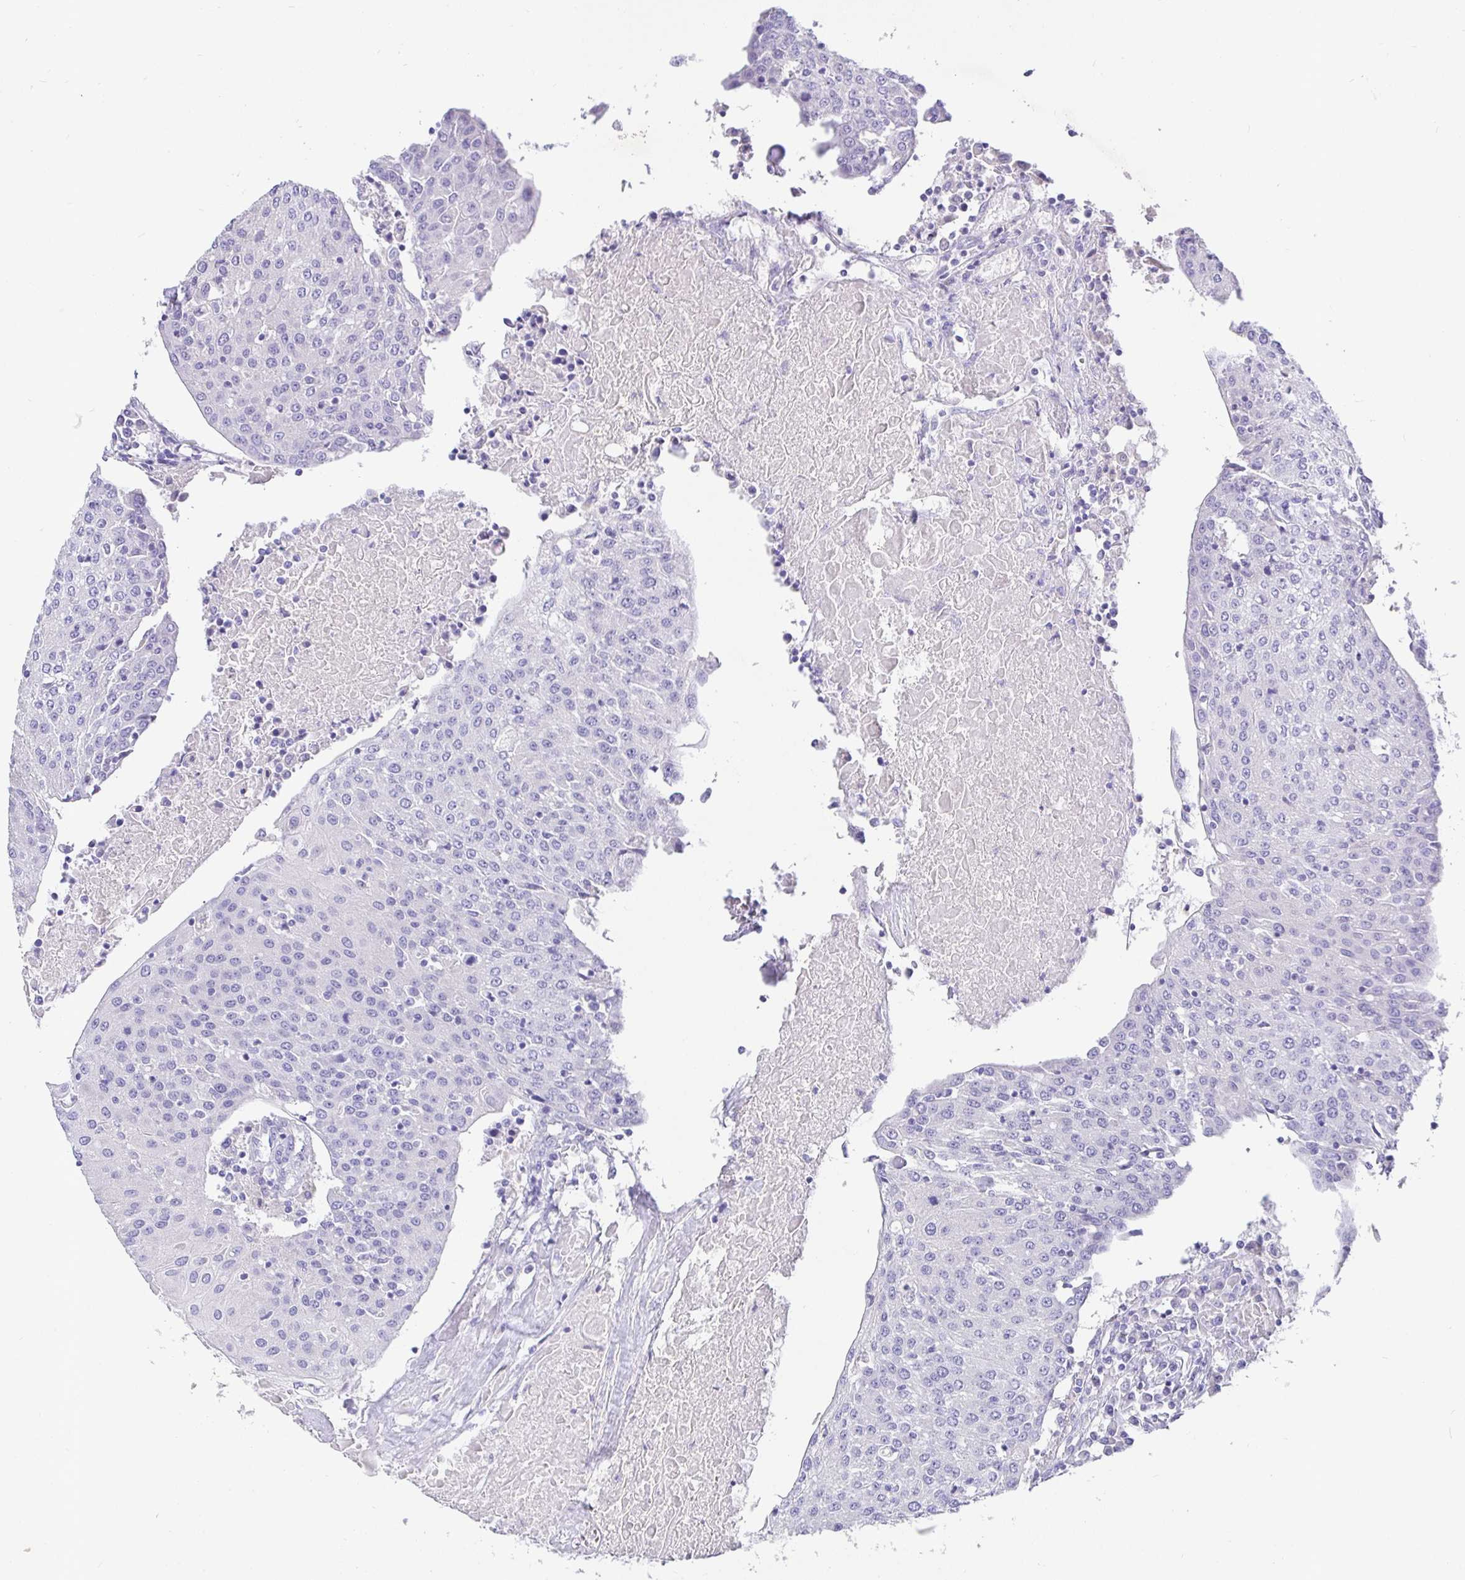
{"staining": {"intensity": "negative", "quantity": "none", "location": "none"}, "tissue": "urothelial cancer", "cell_type": "Tumor cells", "image_type": "cancer", "snomed": [{"axis": "morphology", "description": "Urothelial carcinoma, High grade"}, {"axis": "topography", "description": "Urinary bladder"}], "caption": "An immunohistochemistry micrograph of high-grade urothelial carcinoma is shown. There is no staining in tumor cells of high-grade urothelial carcinoma.", "gene": "TPTE", "patient": {"sex": "female", "age": 85}}